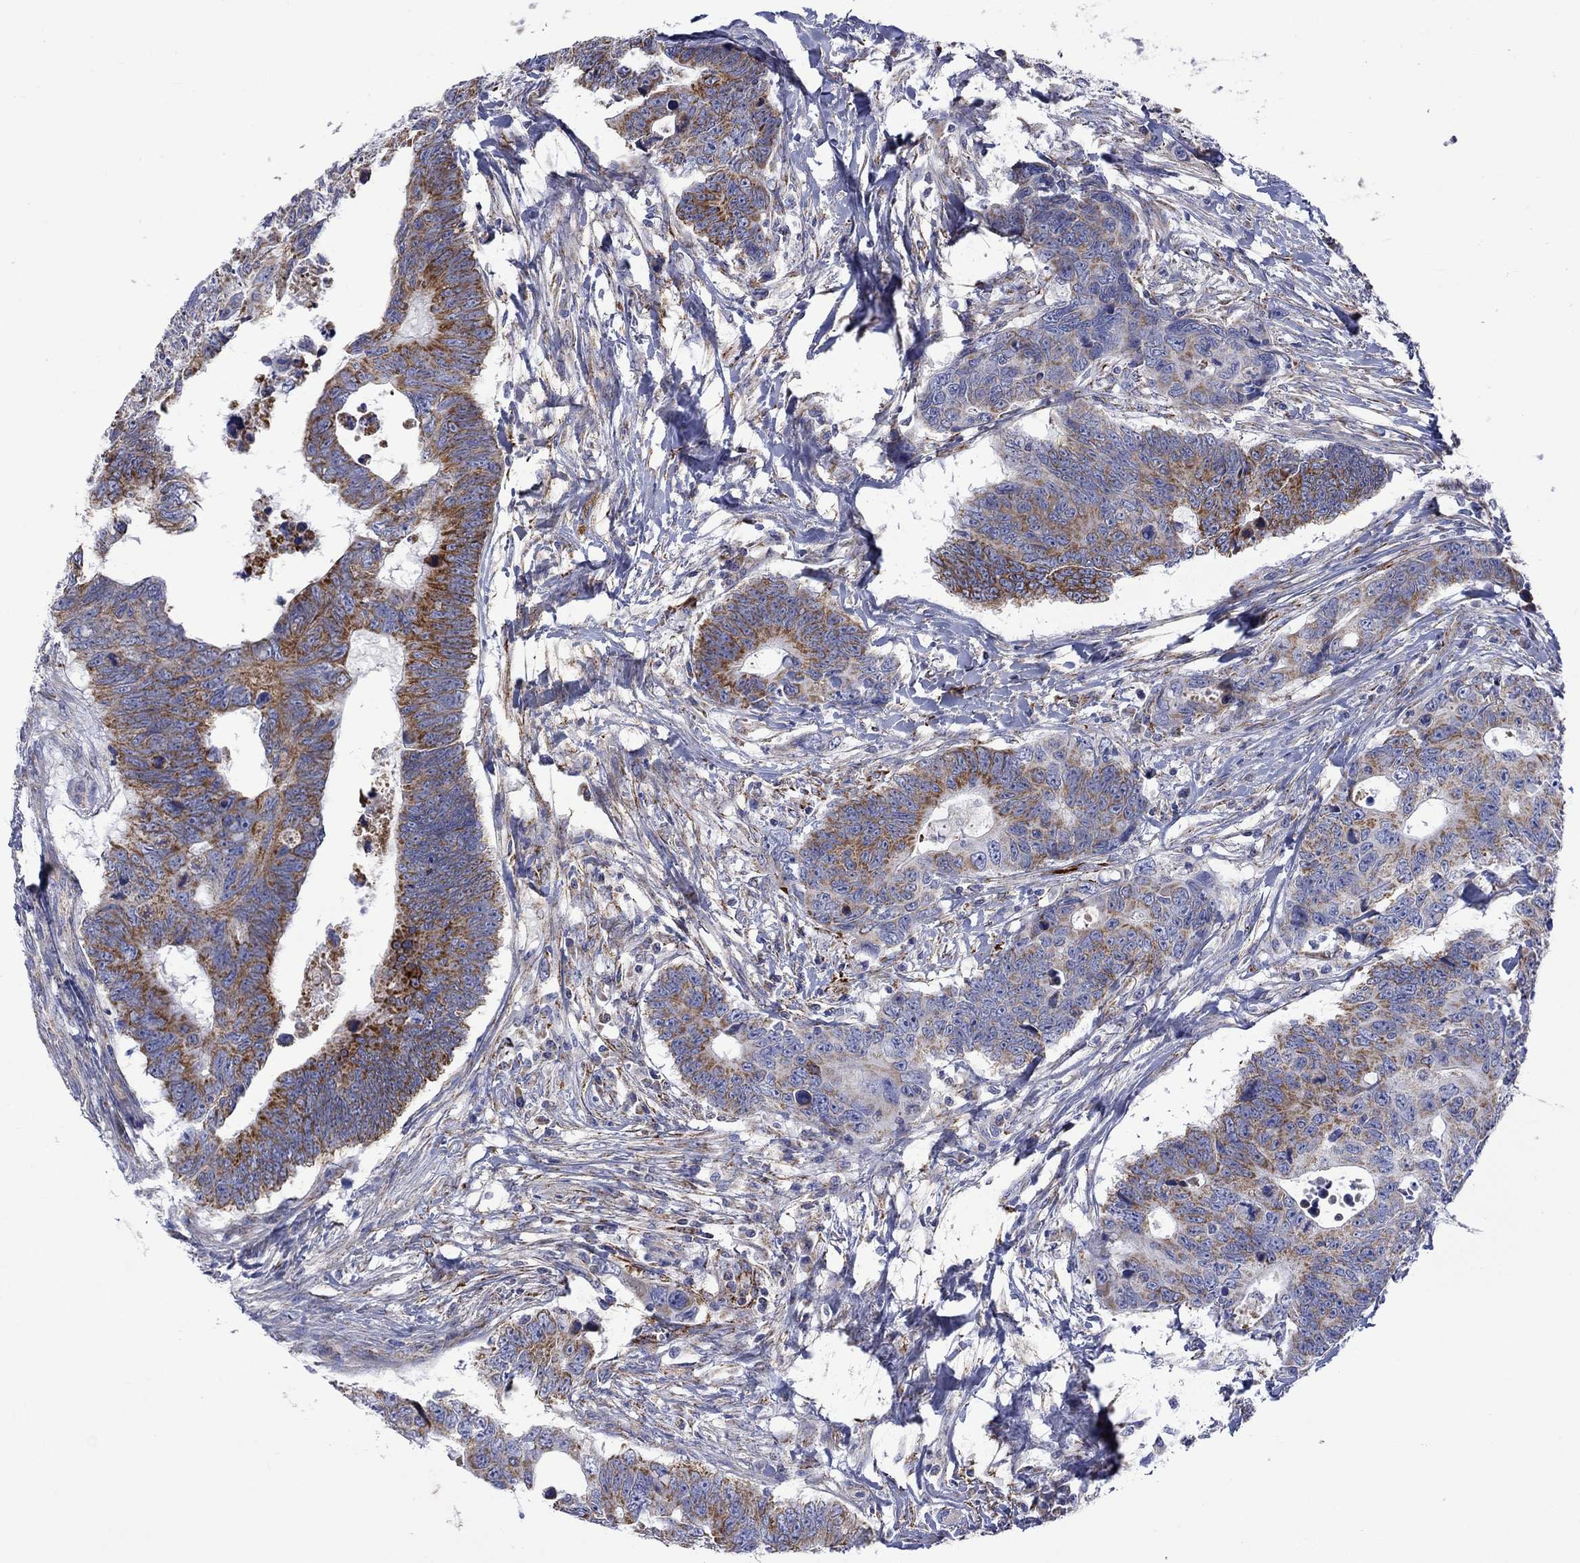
{"staining": {"intensity": "strong", "quantity": "<25%", "location": "cytoplasmic/membranous"}, "tissue": "colorectal cancer", "cell_type": "Tumor cells", "image_type": "cancer", "snomed": [{"axis": "morphology", "description": "Adenocarcinoma, NOS"}, {"axis": "topography", "description": "Colon"}], "caption": "There is medium levels of strong cytoplasmic/membranous expression in tumor cells of colorectal cancer (adenocarcinoma), as demonstrated by immunohistochemical staining (brown color).", "gene": "CISD1", "patient": {"sex": "female", "age": 77}}